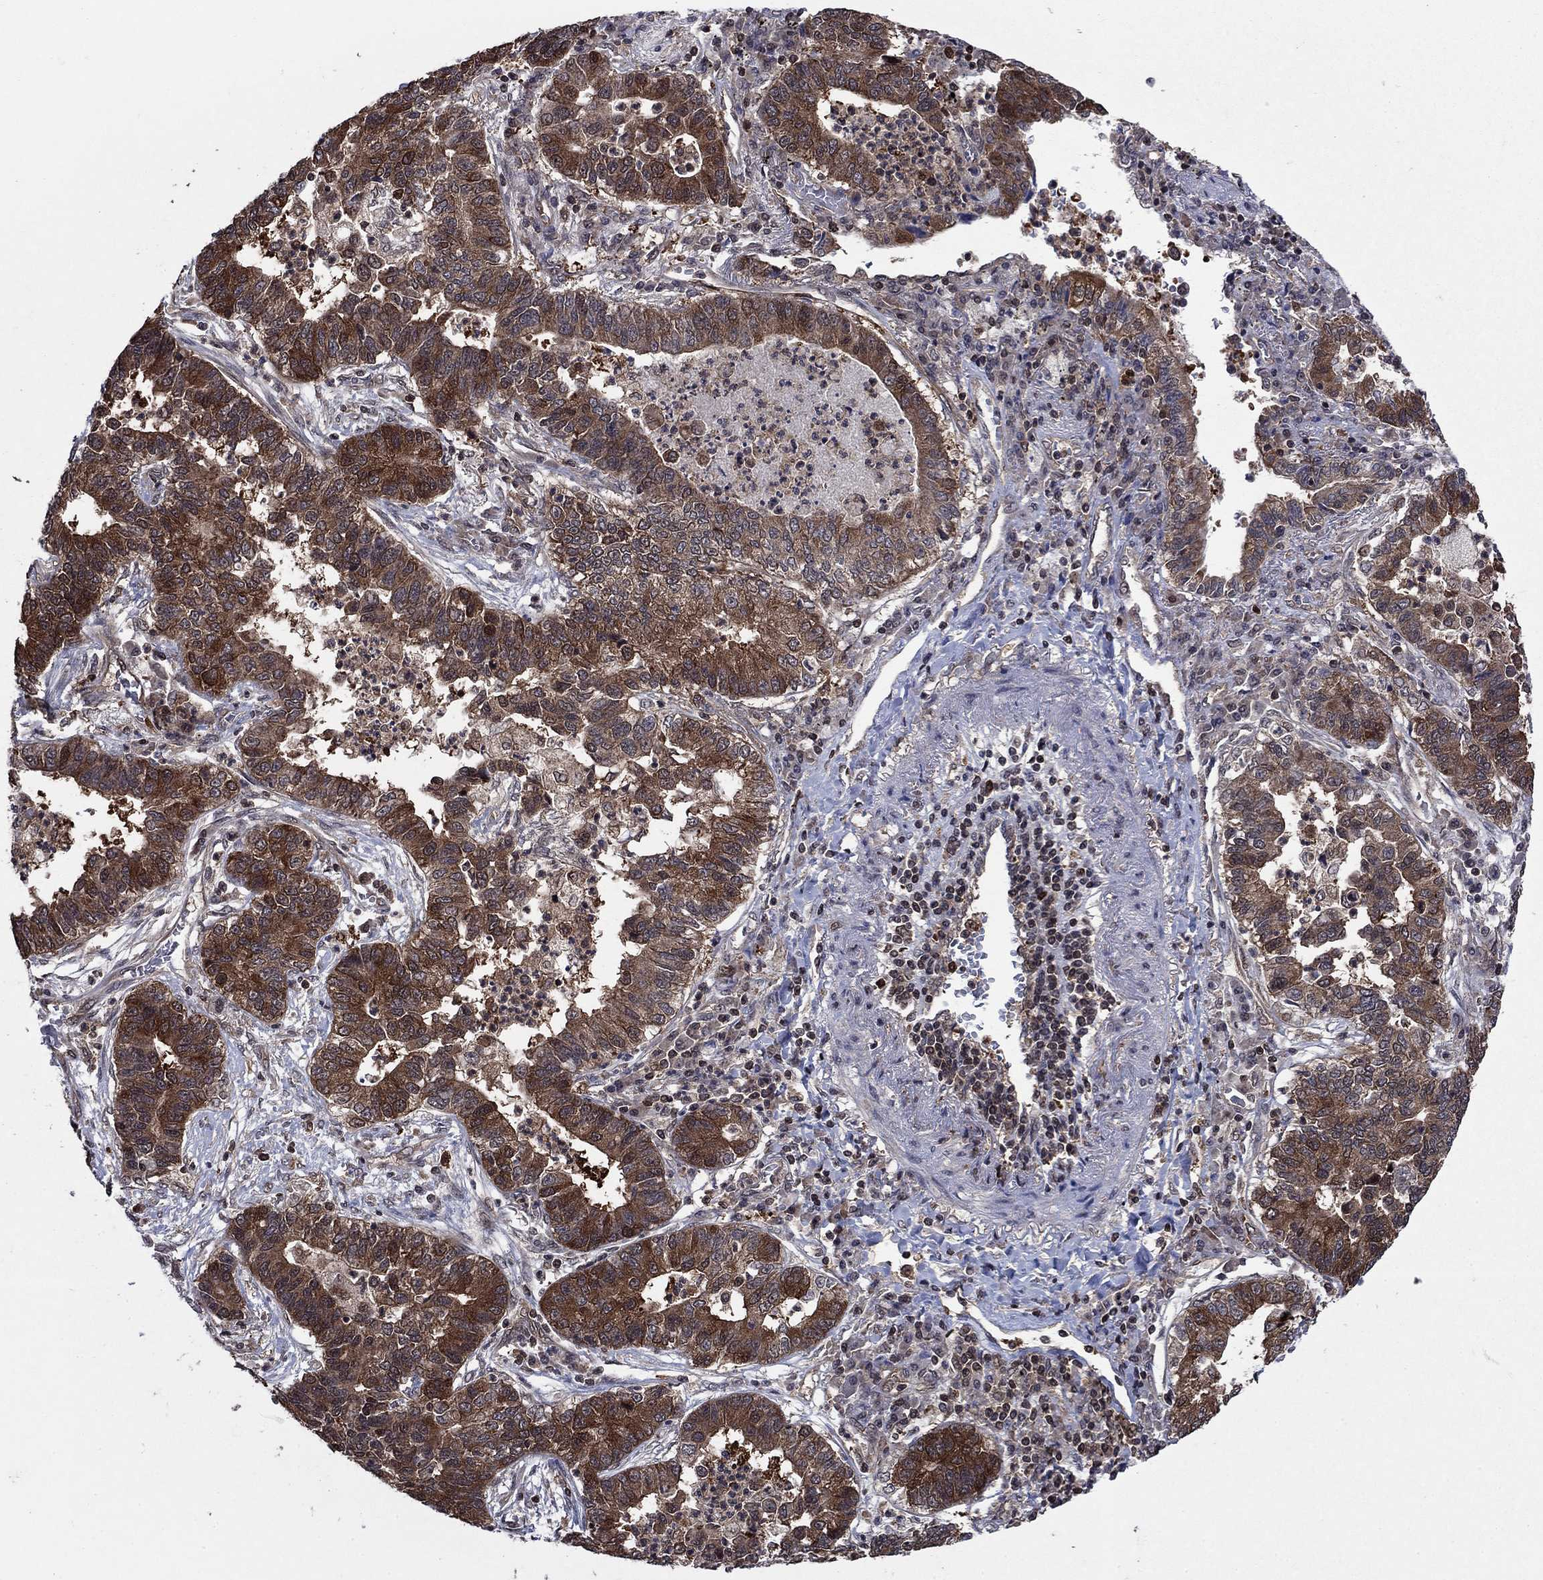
{"staining": {"intensity": "strong", "quantity": ">75%", "location": "cytoplasmic/membranous"}, "tissue": "lung cancer", "cell_type": "Tumor cells", "image_type": "cancer", "snomed": [{"axis": "morphology", "description": "Adenocarcinoma, NOS"}, {"axis": "topography", "description": "Lung"}], "caption": "Immunohistochemical staining of human lung cancer displays strong cytoplasmic/membranous protein staining in approximately >75% of tumor cells.", "gene": "CACYBP", "patient": {"sex": "female", "age": 57}}